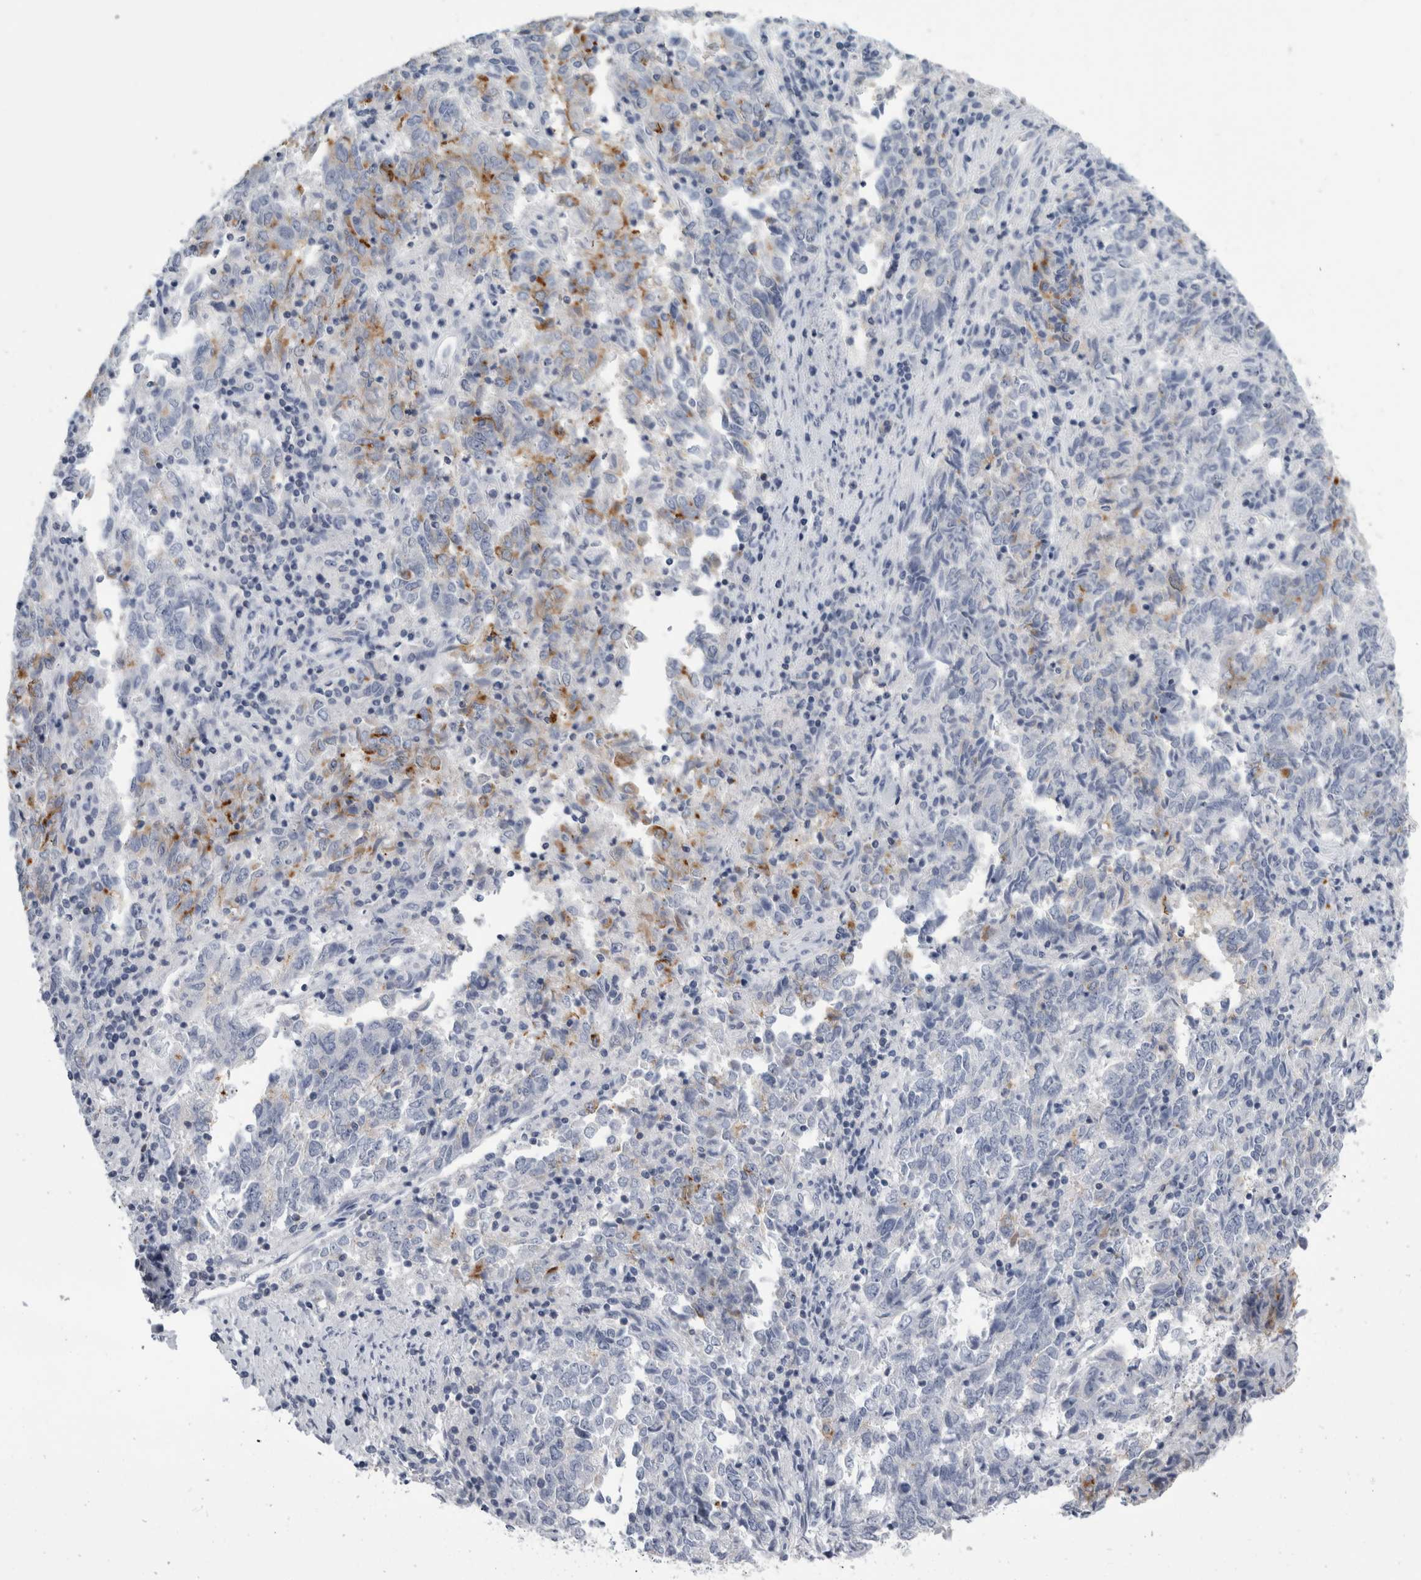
{"staining": {"intensity": "moderate", "quantity": "<25%", "location": "cytoplasmic/membranous"}, "tissue": "endometrial cancer", "cell_type": "Tumor cells", "image_type": "cancer", "snomed": [{"axis": "morphology", "description": "Adenocarcinoma, NOS"}, {"axis": "topography", "description": "Endometrium"}], "caption": "Moderate cytoplasmic/membranous positivity is seen in approximately <25% of tumor cells in adenocarcinoma (endometrial). (Brightfield microscopy of DAB IHC at high magnification).", "gene": "ANKFY1", "patient": {"sex": "female", "age": 80}}